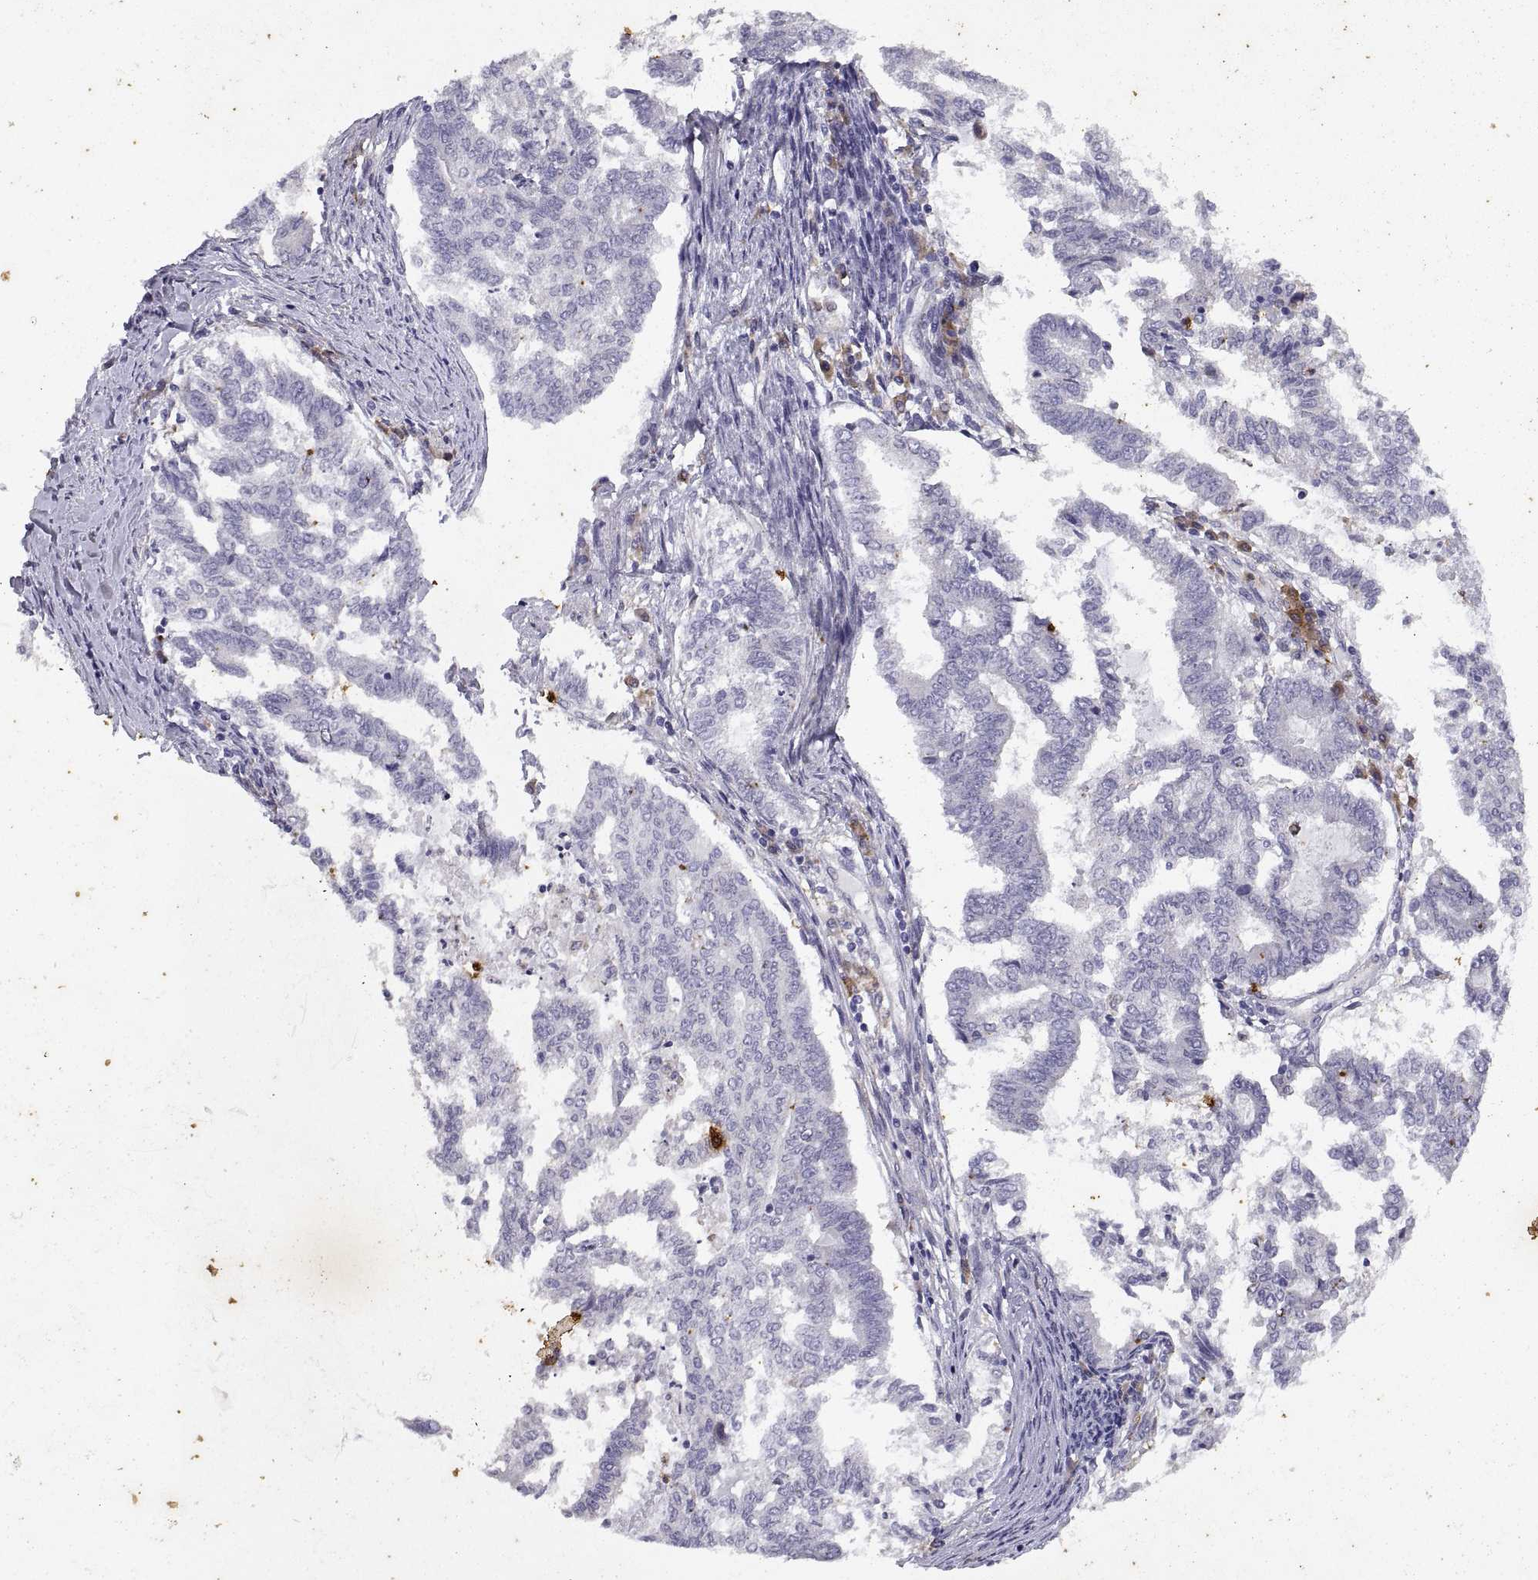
{"staining": {"intensity": "negative", "quantity": "none", "location": "none"}, "tissue": "endometrial cancer", "cell_type": "Tumor cells", "image_type": "cancer", "snomed": [{"axis": "morphology", "description": "Adenocarcinoma, NOS"}, {"axis": "topography", "description": "Endometrium"}], "caption": "An image of endometrial cancer stained for a protein exhibits no brown staining in tumor cells.", "gene": "DOK3", "patient": {"sex": "female", "age": 79}}